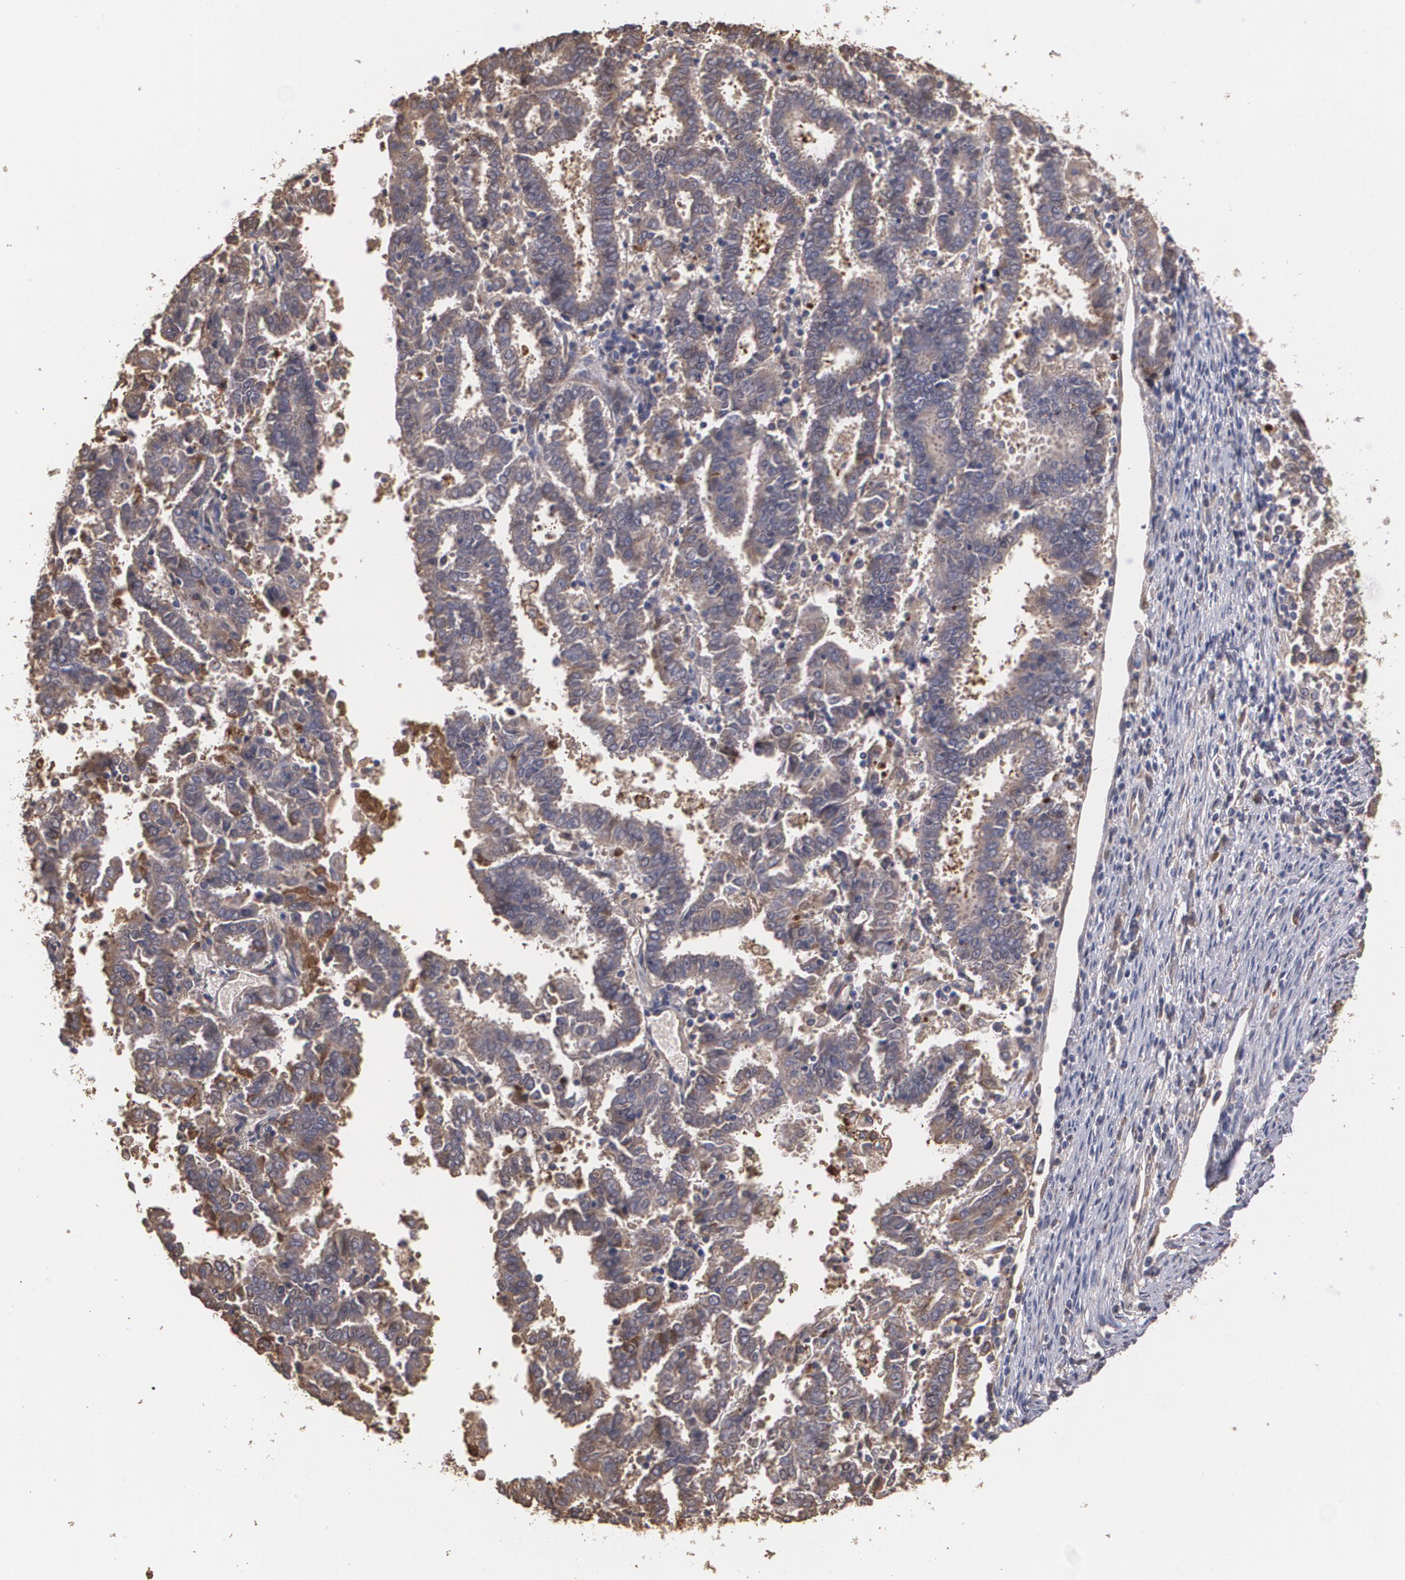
{"staining": {"intensity": "moderate", "quantity": ">75%", "location": "cytoplasmic/membranous"}, "tissue": "endometrial cancer", "cell_type": "Tumor cells", "image_type": "cancer", "snomed": [{"axis": "morphology", "description": "Adenocarcinoma, NOS"}, {"axis": "topography", "description": "Uterus"}], "caption": "The image exhibits a brown stain indicating the presence of a protein in the cytoplasmic/membranous of tumor cells in endometrial adenocarcinoma.", "gene": "PON1", "patient": {"sex": "female", "age": 83}}